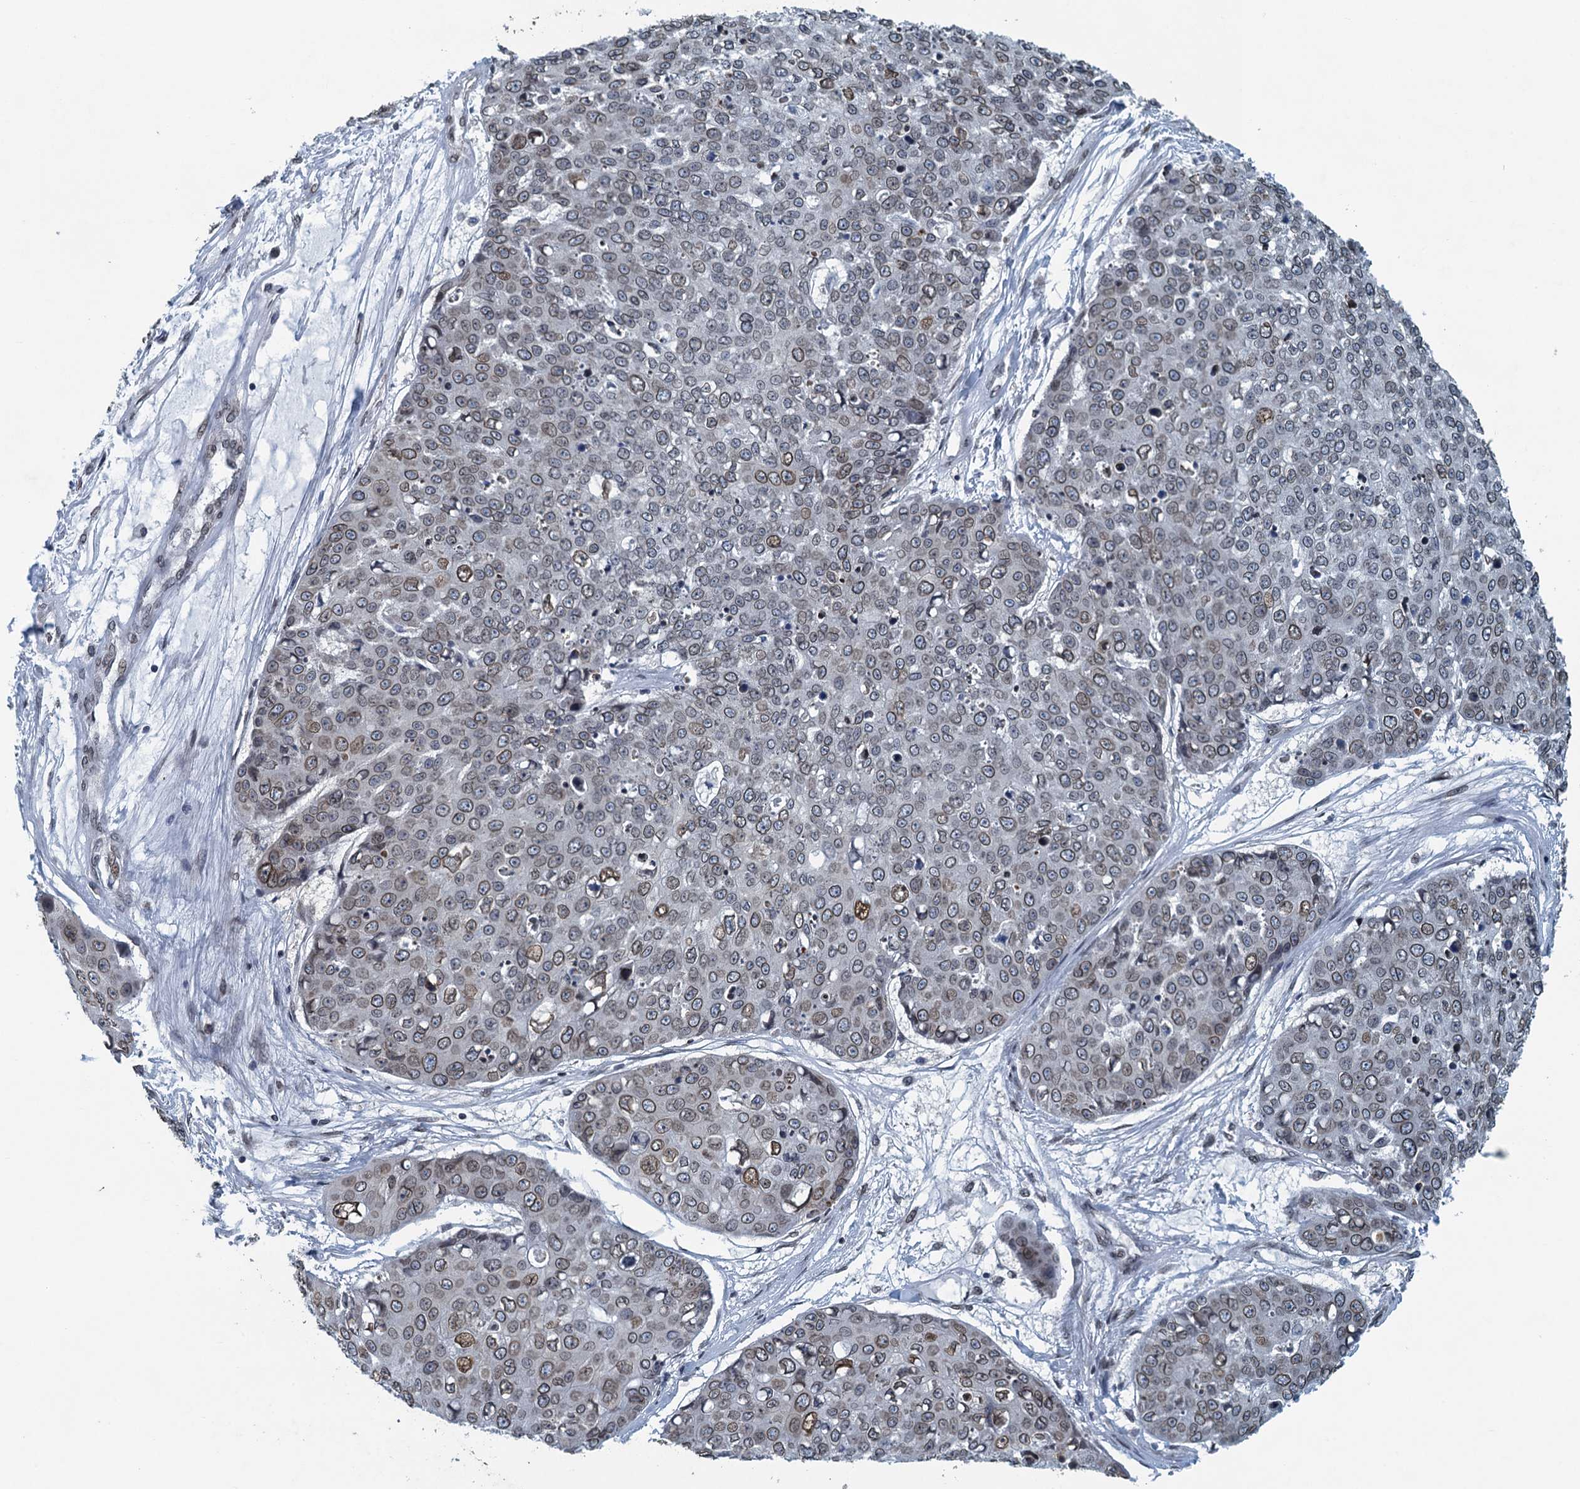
{"staining": {"intensity": "moderate", "quantity": "25%-75%", "location": "cytoplasmic/membranous,nuclear"}, "tissue": "skin cancer", "cell_type": "Tumor cells", "image_type": "cancer", "snomed": [{"axis": "morphology", "description": "Squamous cell carcinoma, NOS"}, {"axis": "topography", "description": "Skin"}], "caption": "There is medium levels of moderate cytoplasmic/membranous and nuclear staining in tumor cells of skin cancer (squamous cell carcinoma), as demonstrated by immunohistochemical staining (brown color).", "gene": "CCDC34", "patient": {"sex": "female", "age": 44}}